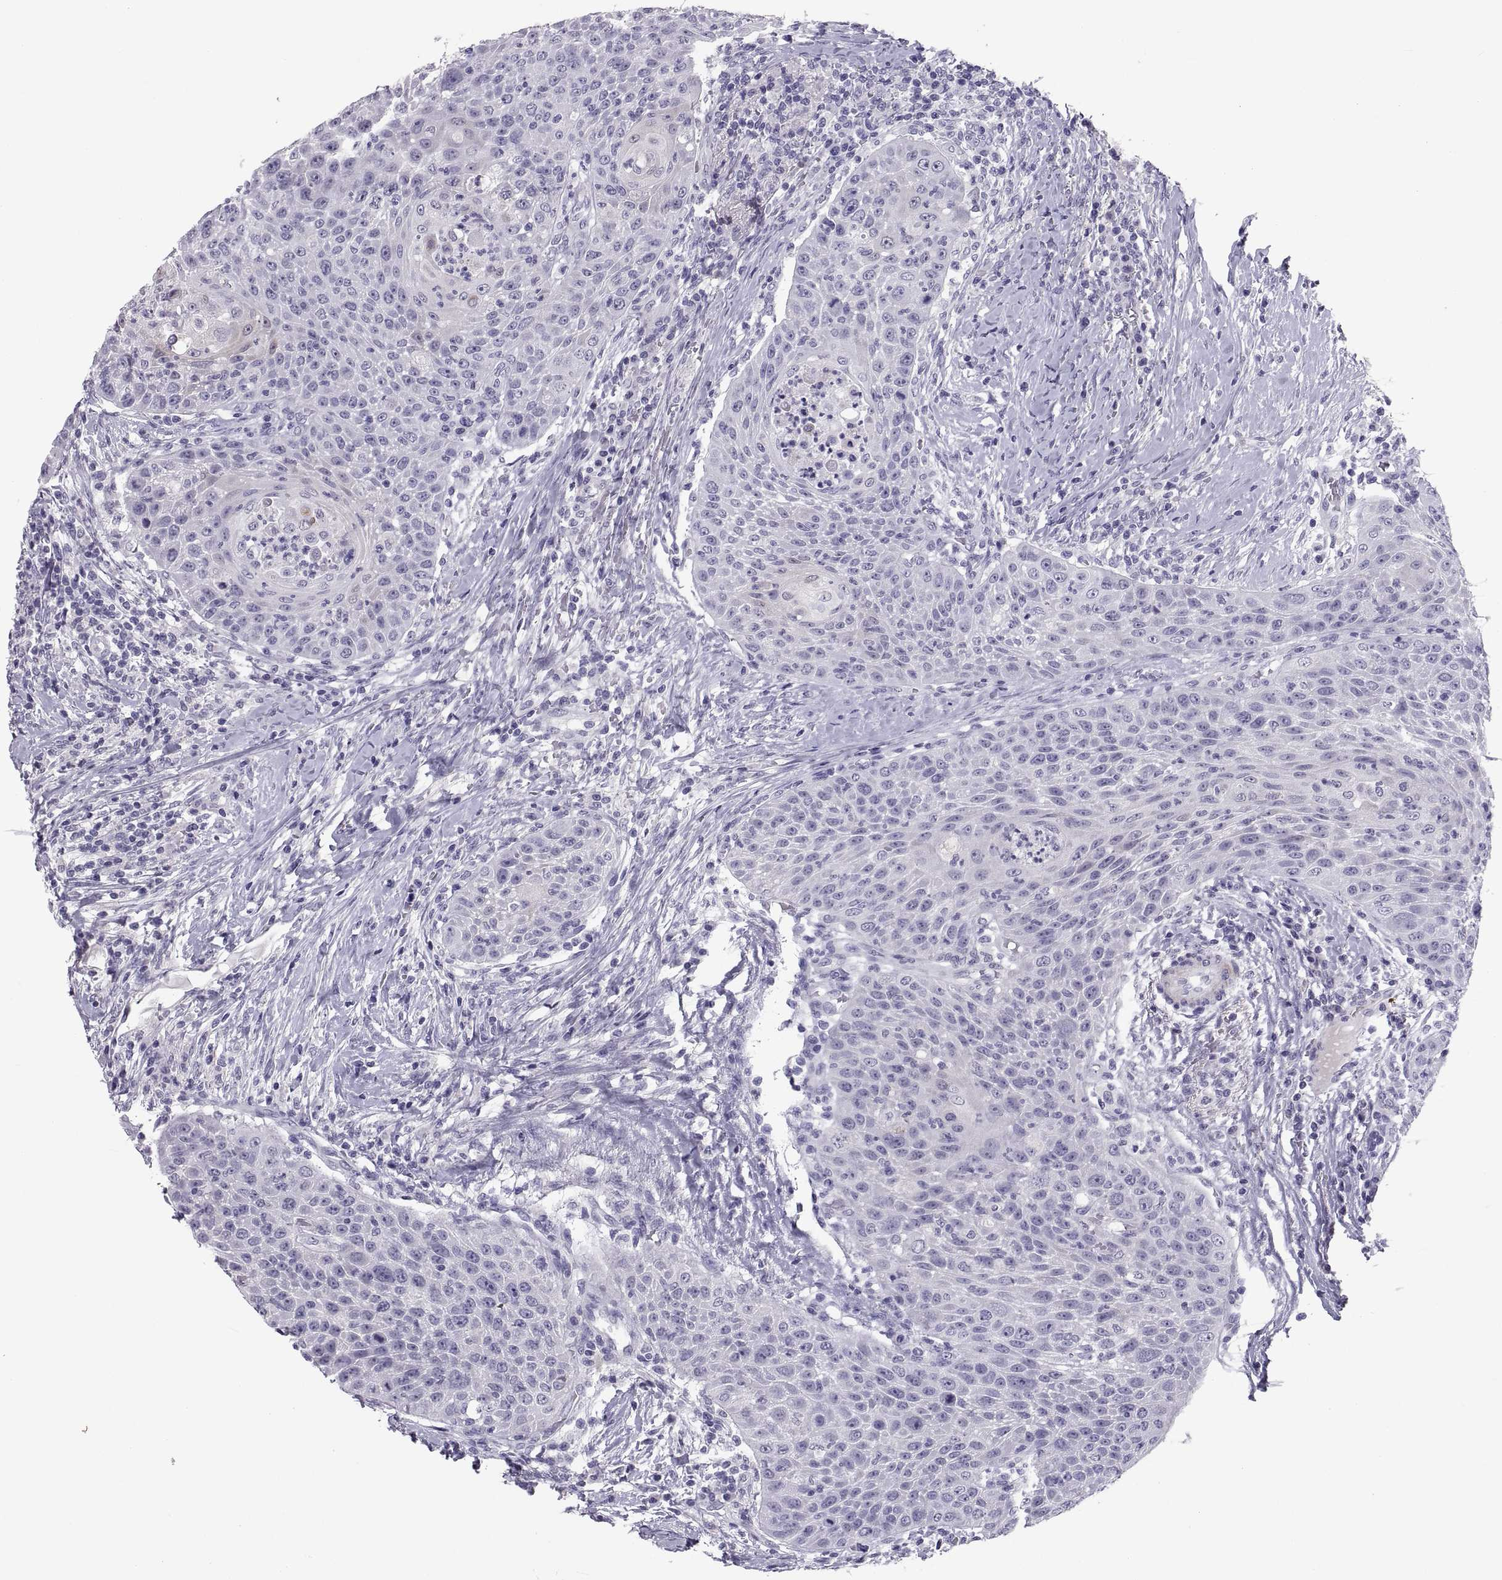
{"staining": {"intensity": "negative", "quantity": "none", "location": "none"}, "tissue": "head and neck cancer", "cell_type": "Tumor cells", "image_type": "cancer", "snomed": [{"axis": "morphology", "description": "Squamous cell carcinoma, NOS"}, {"axis": "topography", "description": "Head-Neck"}], "caption": "The micrograph reveals no staining of tumor cells in head and neck cancer. Brightfield microscopy of IHC stained with DAB (3,3'-diaminobenzidine) (brown) and hematoxylin (blue), captured at high magnification.", "gene": "IGSF1", "patient": {"sex": "male", "age": 69}}